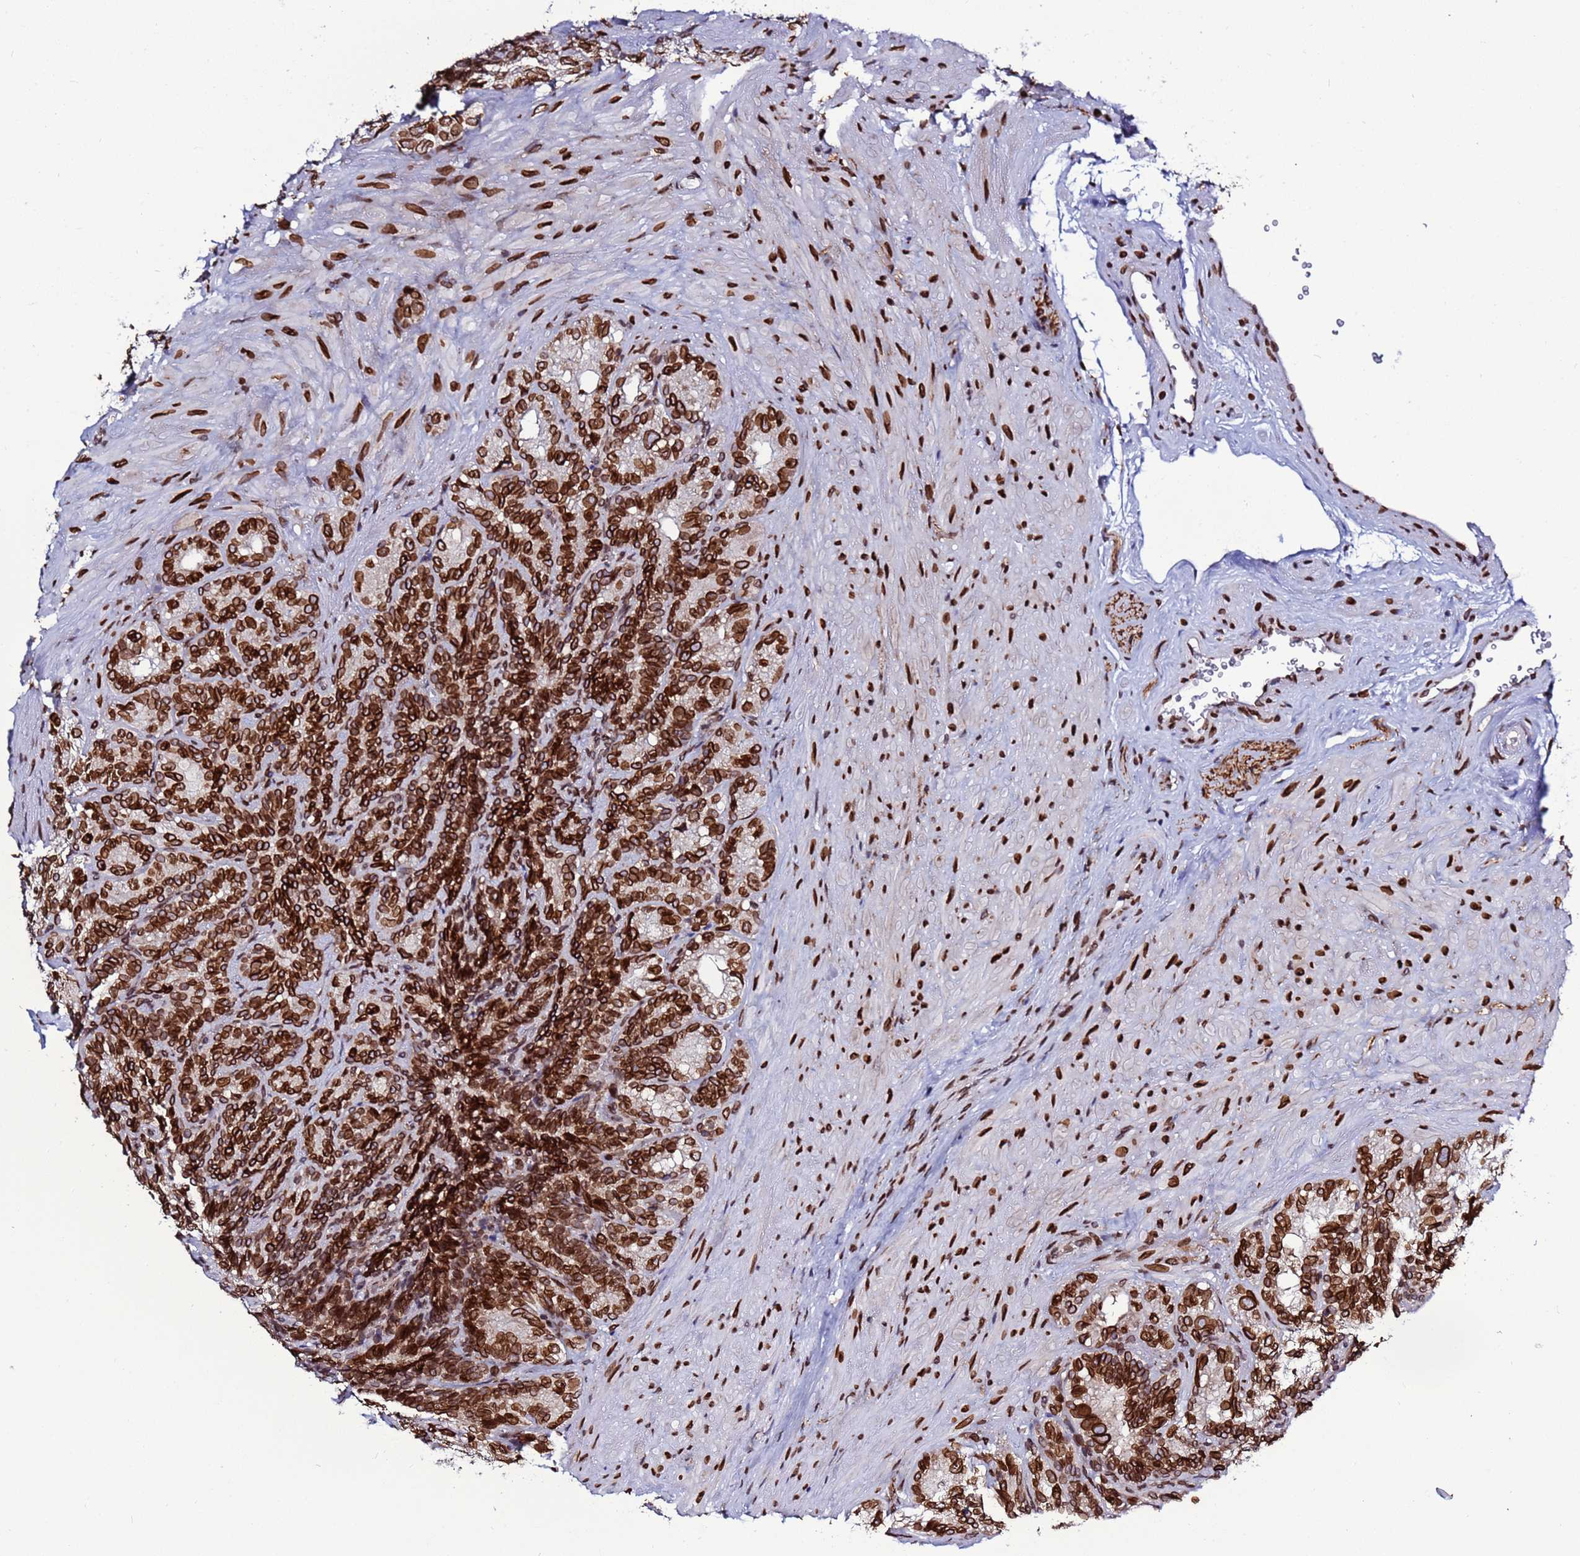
{"staining": {"intensity": "strong", "quantity": ">75%", "location": "cytoplasmic/membranous,nuclear"}, "tissue": "seminal vesicle", "cell_type": "Glandular cells", "image_type": "normal", "snomed": [{"axis": "morphology", "description": "Normal tissue, NOS"}, {"axis": "topography", "description": "Seminal veicle"}], "caption": "Strong cytoplasmic/membranous,nuclear staining for a protein is identified in approximately >75% of glandular cells of benign seminal vesicle using immunohistochemistry (IHC).", "gene": "TOR1AIP1", "patient": {"sex": "male", "age": 60}}